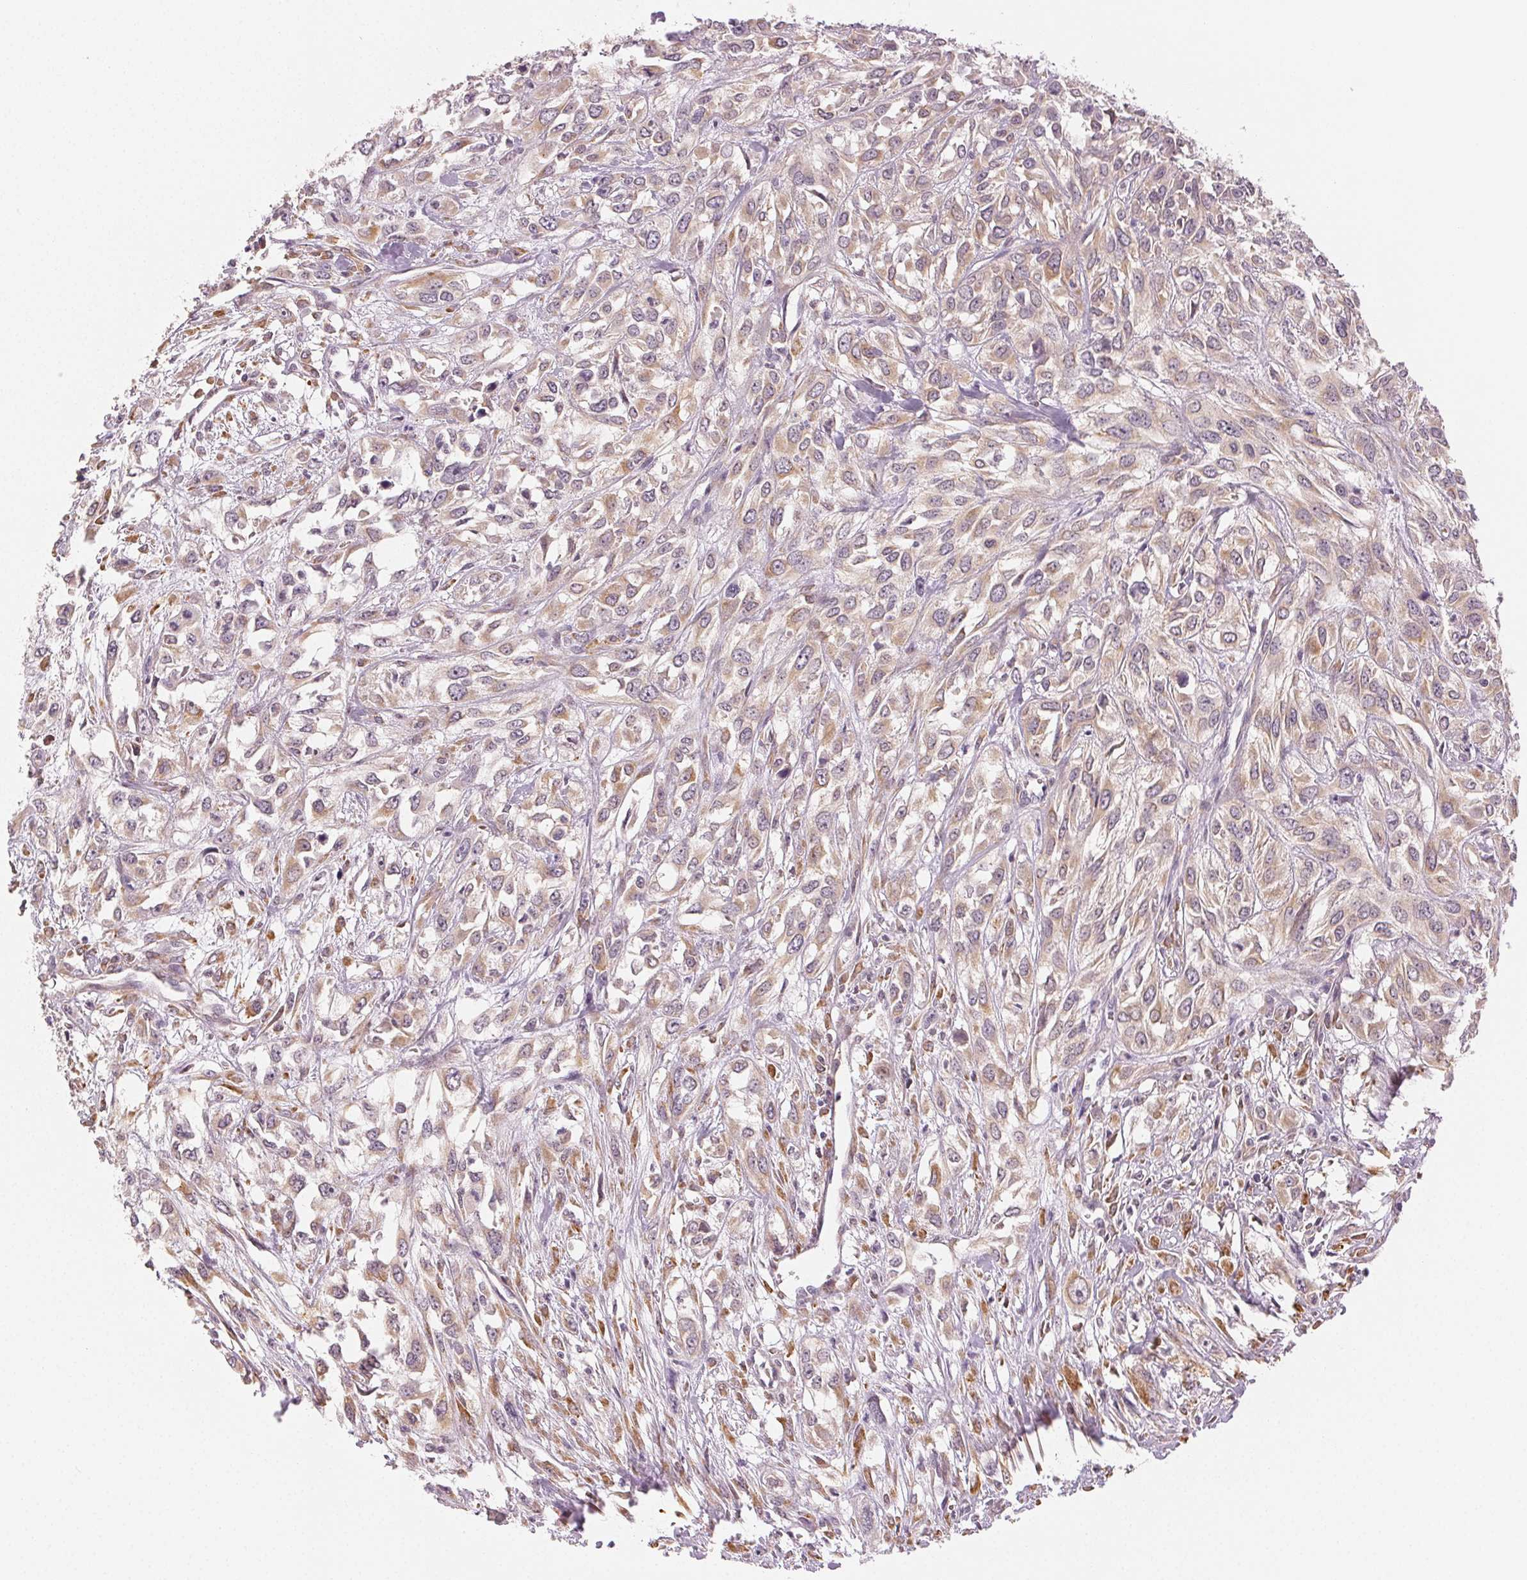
{"staining": {"intensity": "weak", "quantity": ">75%", "location": "cytoplasmic/membranous"}, "tissue": "urothelial cancer", "cell_type": "Tumor cells", "image_type": "cancer", "snomed": [{"axis": "morphology", "description": "Urothelial carcinoma, High grade"}, {"axis": "topography", "description": "Urinary bladder"}], "caption": "The immunohistochemical stain labels weak cytoplasmic/membranous expression in tumor cells of high-grade urothelial carcinoma tissue.", "gene": "MAP1LC3A", "patient": {"sex": "male", "age": 67}}